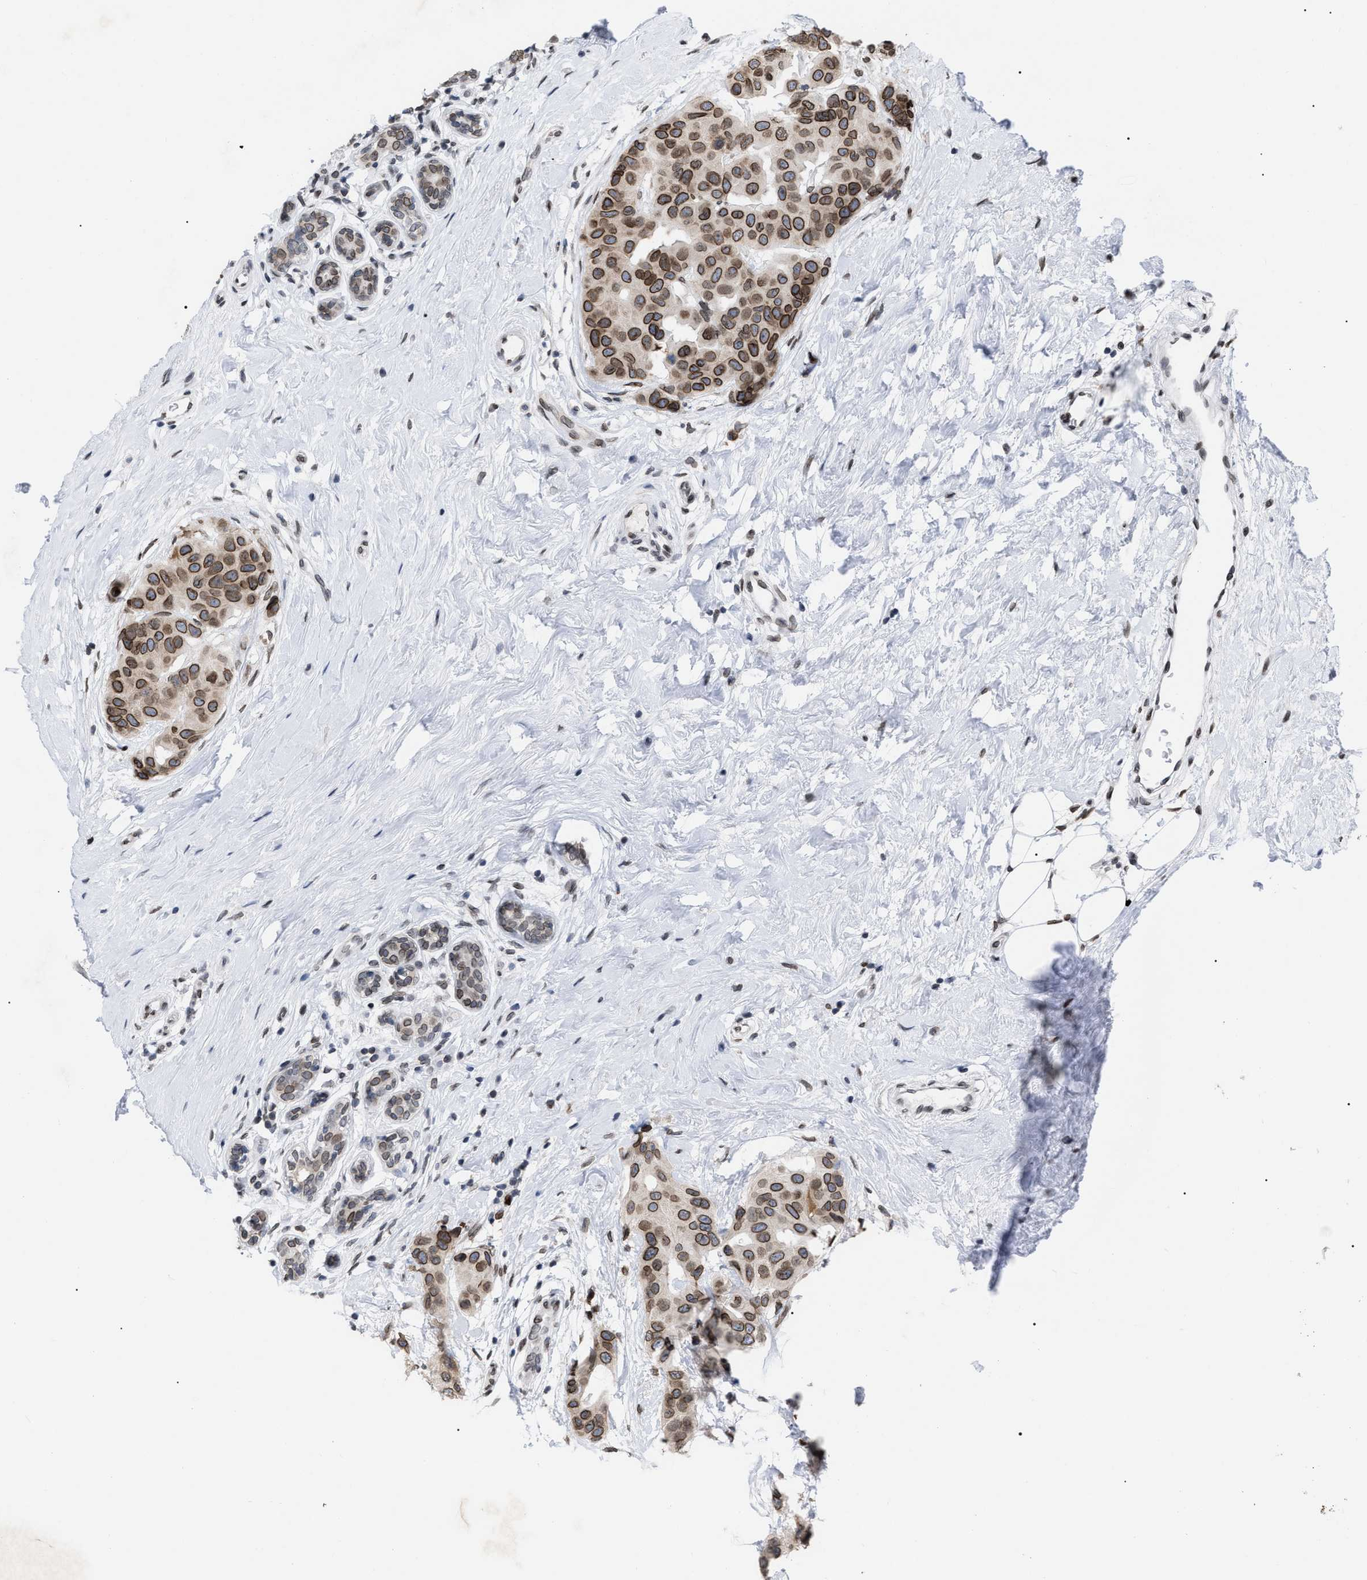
{"staining": {"intensity": "moderate", "quantity": ">75%", "location": "cytoplasmic/membranous,nuclear"}, "tissue": "breast cancer", "cell_type": "Tumor cells", "image_type": "cancer", "snomed": [{"axis": "morphology", "description": "Normal tissue, NOS"}, {"axis": "morphology", "description": "Duct carcinoma"}, {"axis": "topography", "description": "Breast"}], "caption": "Breast cancer stained for a protein (brown) reveals moderate cytoplasmic/membranous and nuclear positive staining in about >75% of tumor cells.", "gene": "TPR", "patient": {"sex": "female", "age": 39}}